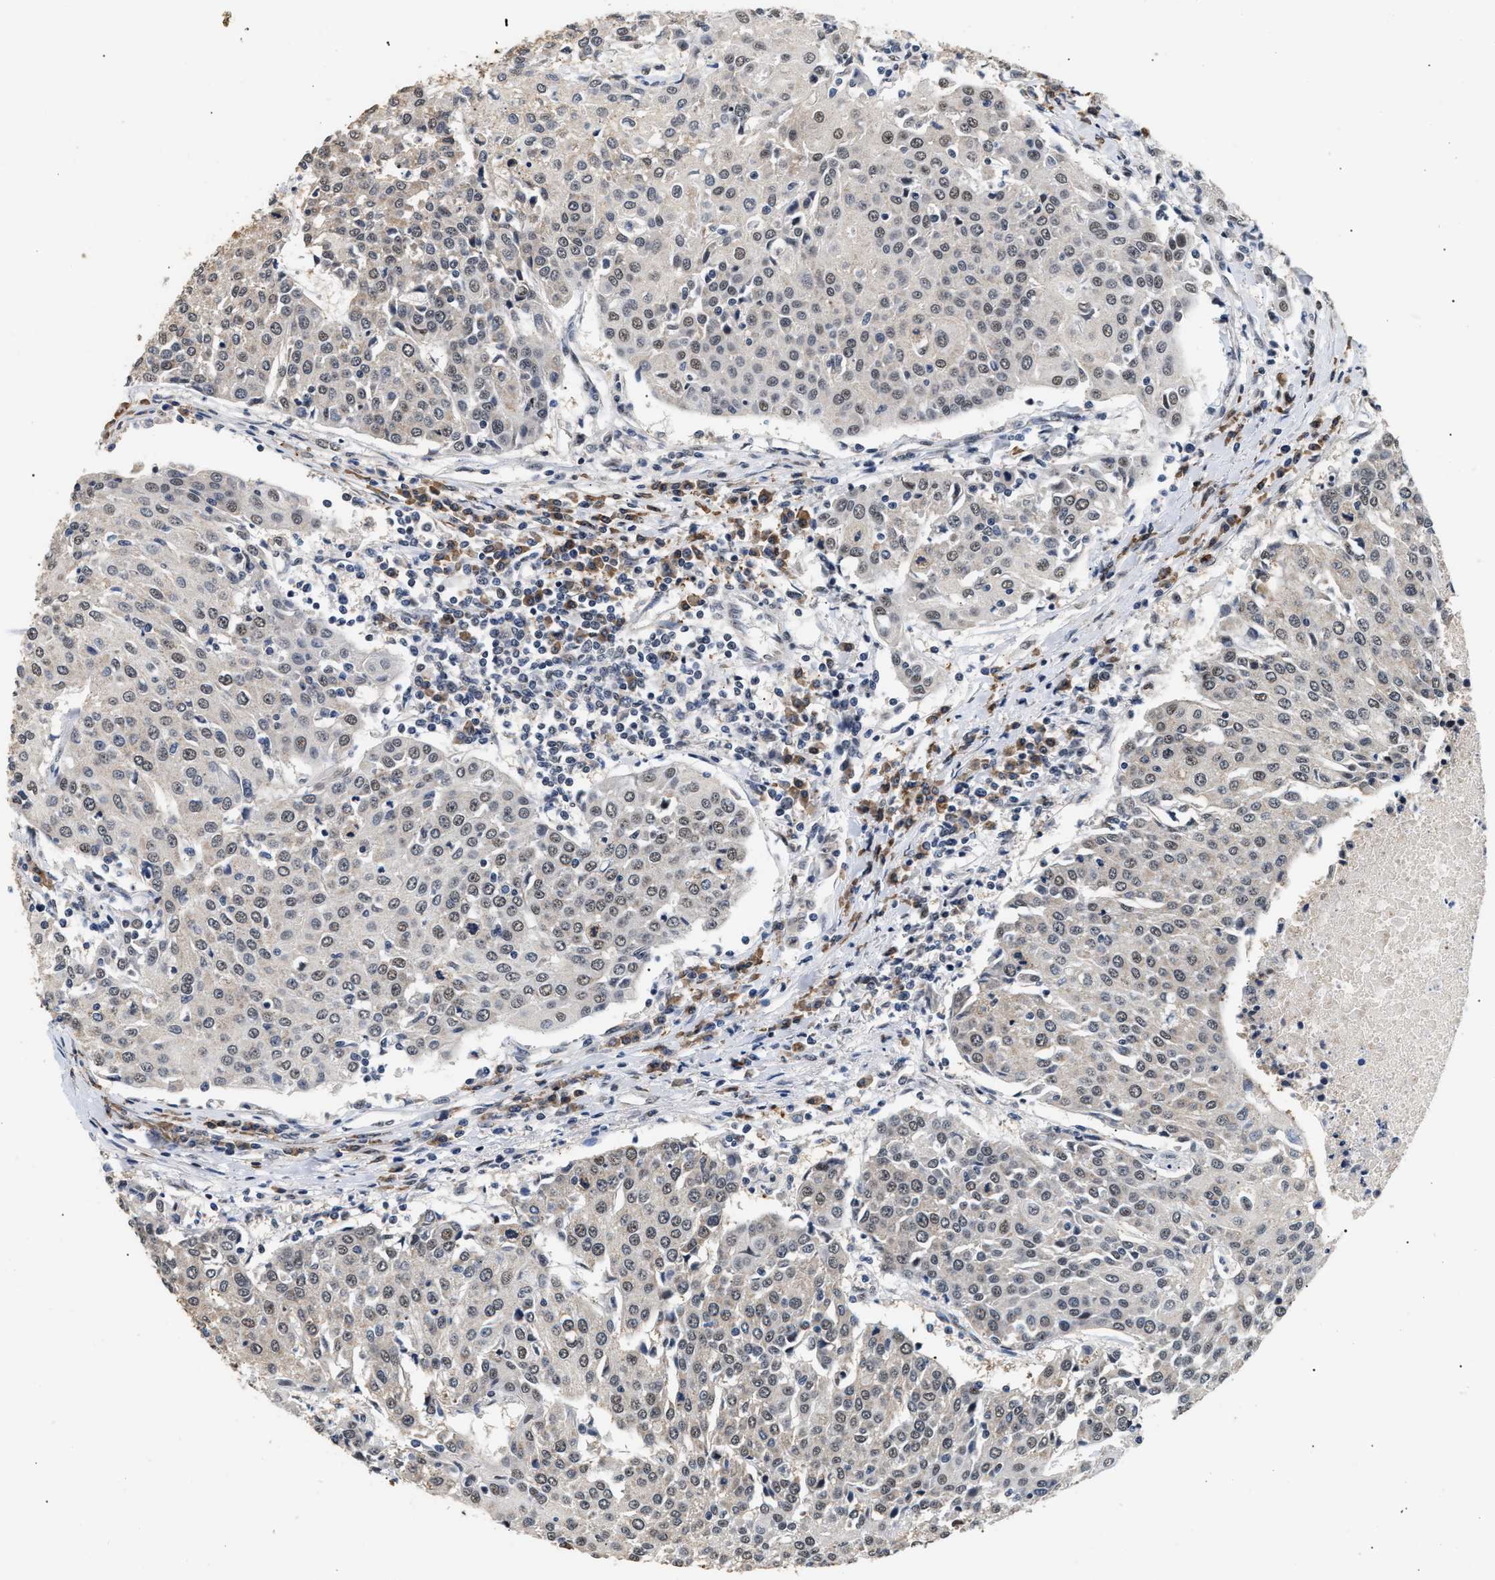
{"staining": {"intensity": "weak", "quantity": "<25%", "location": "nuclear"}, "tissue": "urothelial cancer", "cell_type": "Tumor cells", "image_type": "cancer", "snomed": [{"axis": "morphology", "description": "Urothelial carcinoma, High grade"}, {"axis": "topography", "description": "Urinary bladder"}], "caption": "This image is of urothelial carcinoma (high-grade) stained with IHC to label a protein in brown with the nuclei are counter-stained blue. There is no staining in tumor cells.", "gene": "THOC1", "patient": {"sex": "female", "age": 85}}